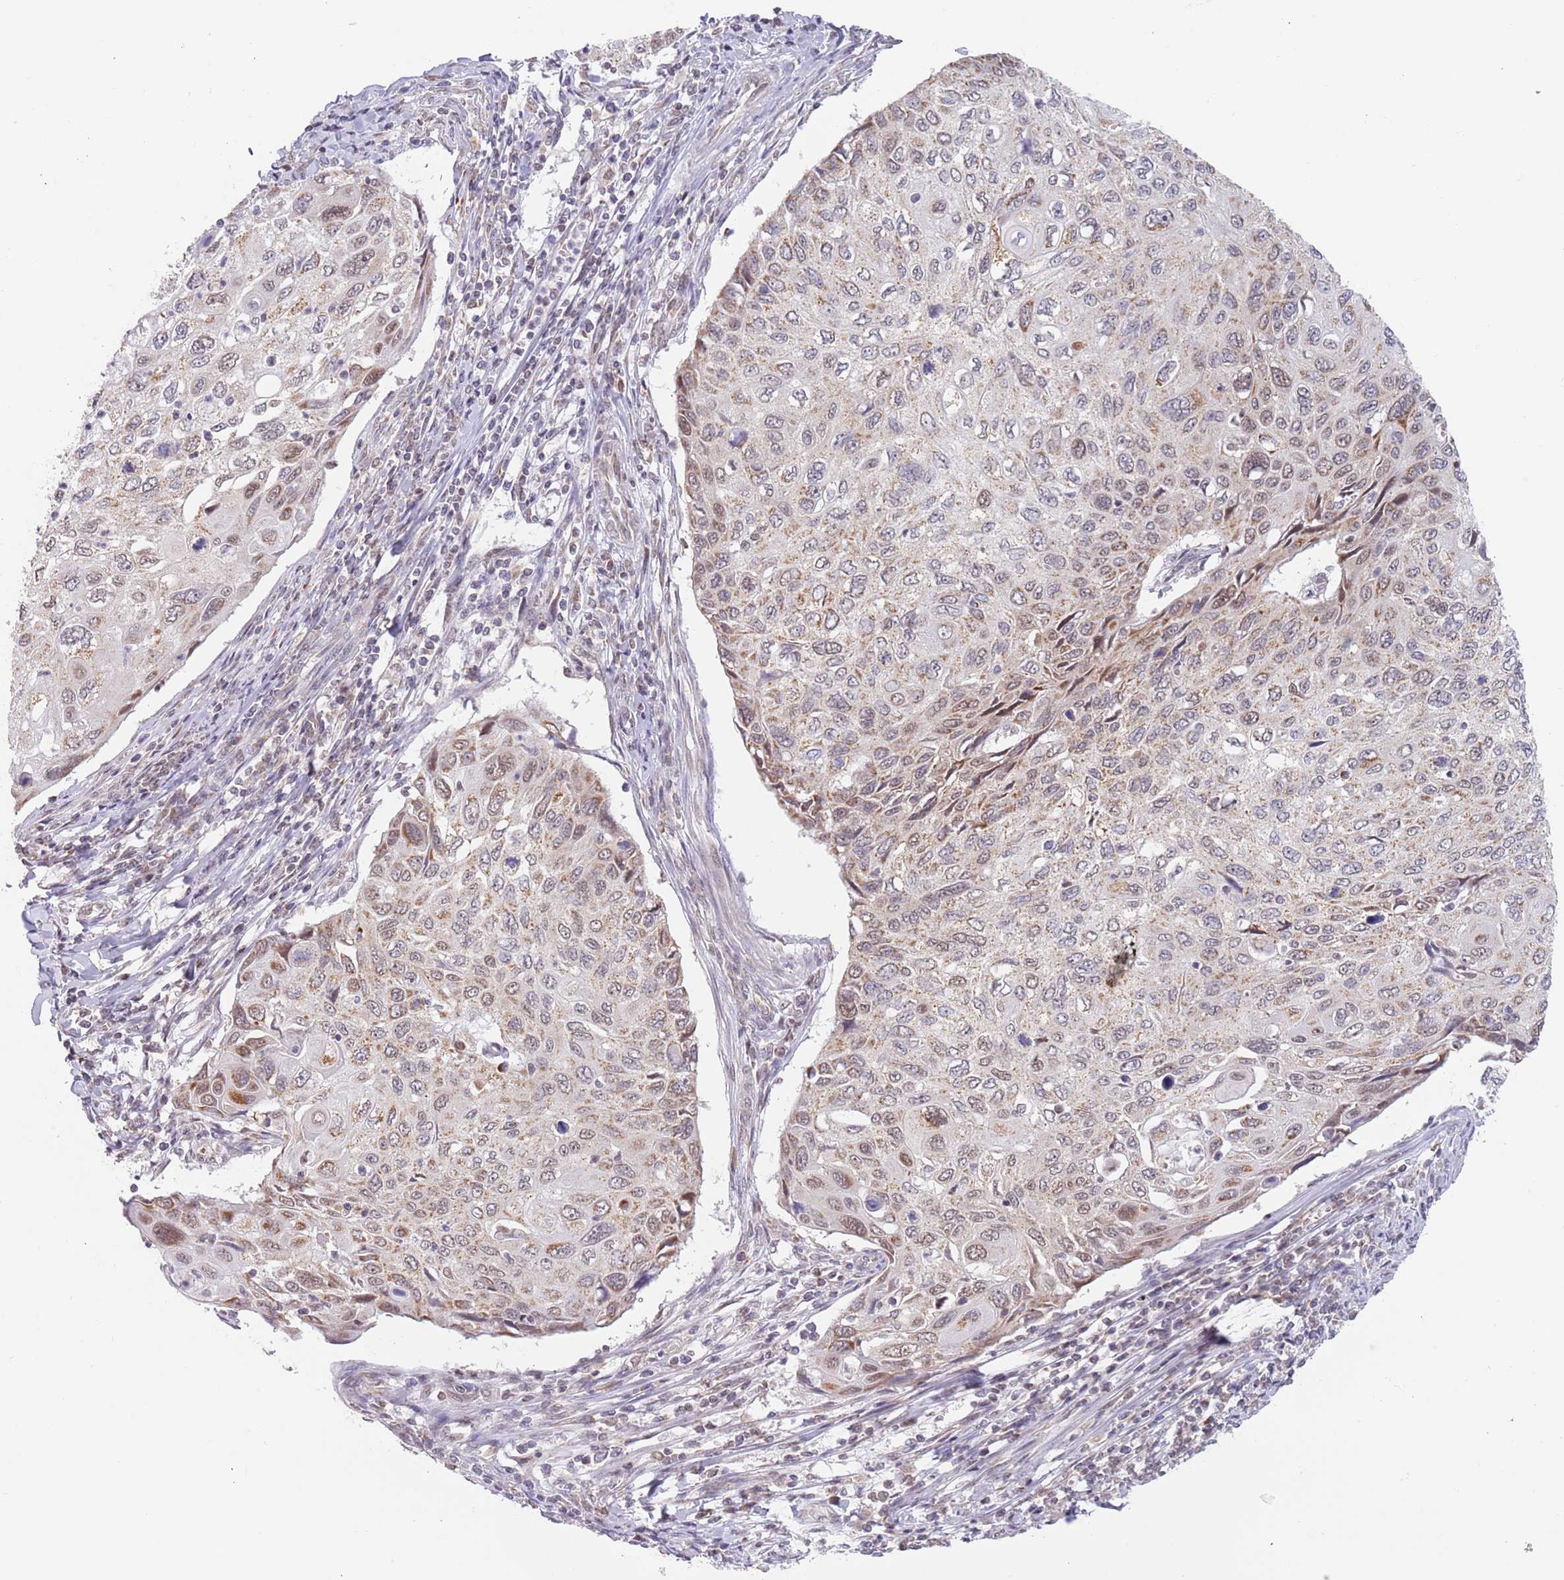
{"staining": {"intensity": "moderate", "quantity": "25%-75%", "location": "cytoplasmic/membranous,nuclear"}, "tissue": "cervical cancer", "cell_type": "Tumor cells", "image_type": "cancer", "snomed": [{"axis": "morphology", "description": "Squamous cell carcinoma, NOS"}, {"axis": "topography", "description": "Cervix"}], "caption": "The immunohistochemical stain shows moderate cytoplasmic/membranous and nuclear expression in tumor cells of squamous cell carcinoma (cervical) tissue. Nuclei are stained in blue.", "gene": "TIMM13", "patient": {"sex": "female", "age": 70}}